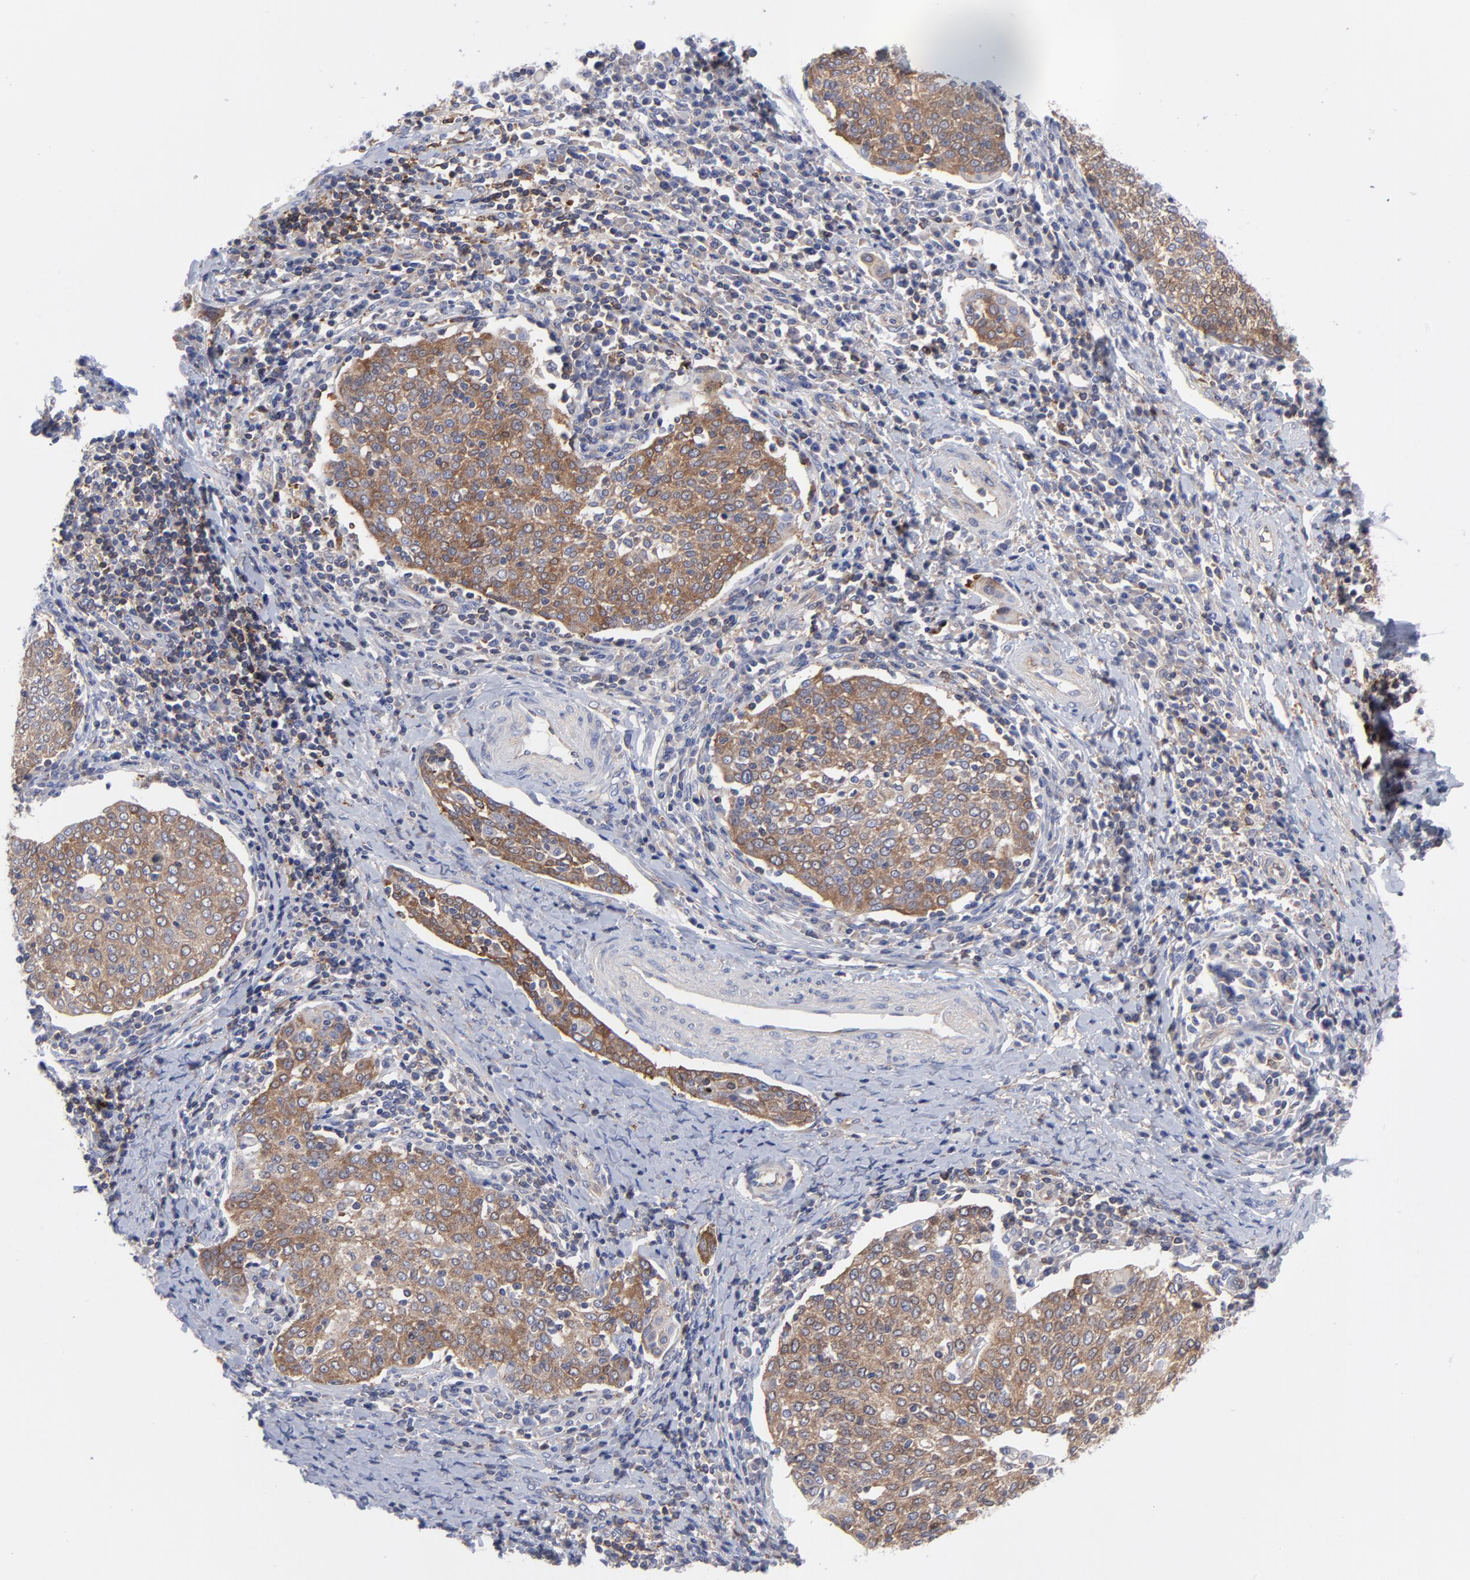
{"staining": {"intensity": "moderate", "quantity": ">75%", "location": "cytoplasmic/membranous"}, "tissue": "cervical cancer", "cell_type": "Tumor cells", "image_type": "cancer", "snomed": [{"axis": "morphology", "description": "Squamous cell carcinoma, NOS"}, {"axis": "topography", "description": "Cervix"}], "caption": "Moderate cytoplasmic/membranous protein expression is seen in about >75% of tumor cells in cervical cancer. (DAB = brown stain, brightfield microscopy at high magnification).", "gene": "NFKBIA", "patient": {"sex": "female", "age": 40}}